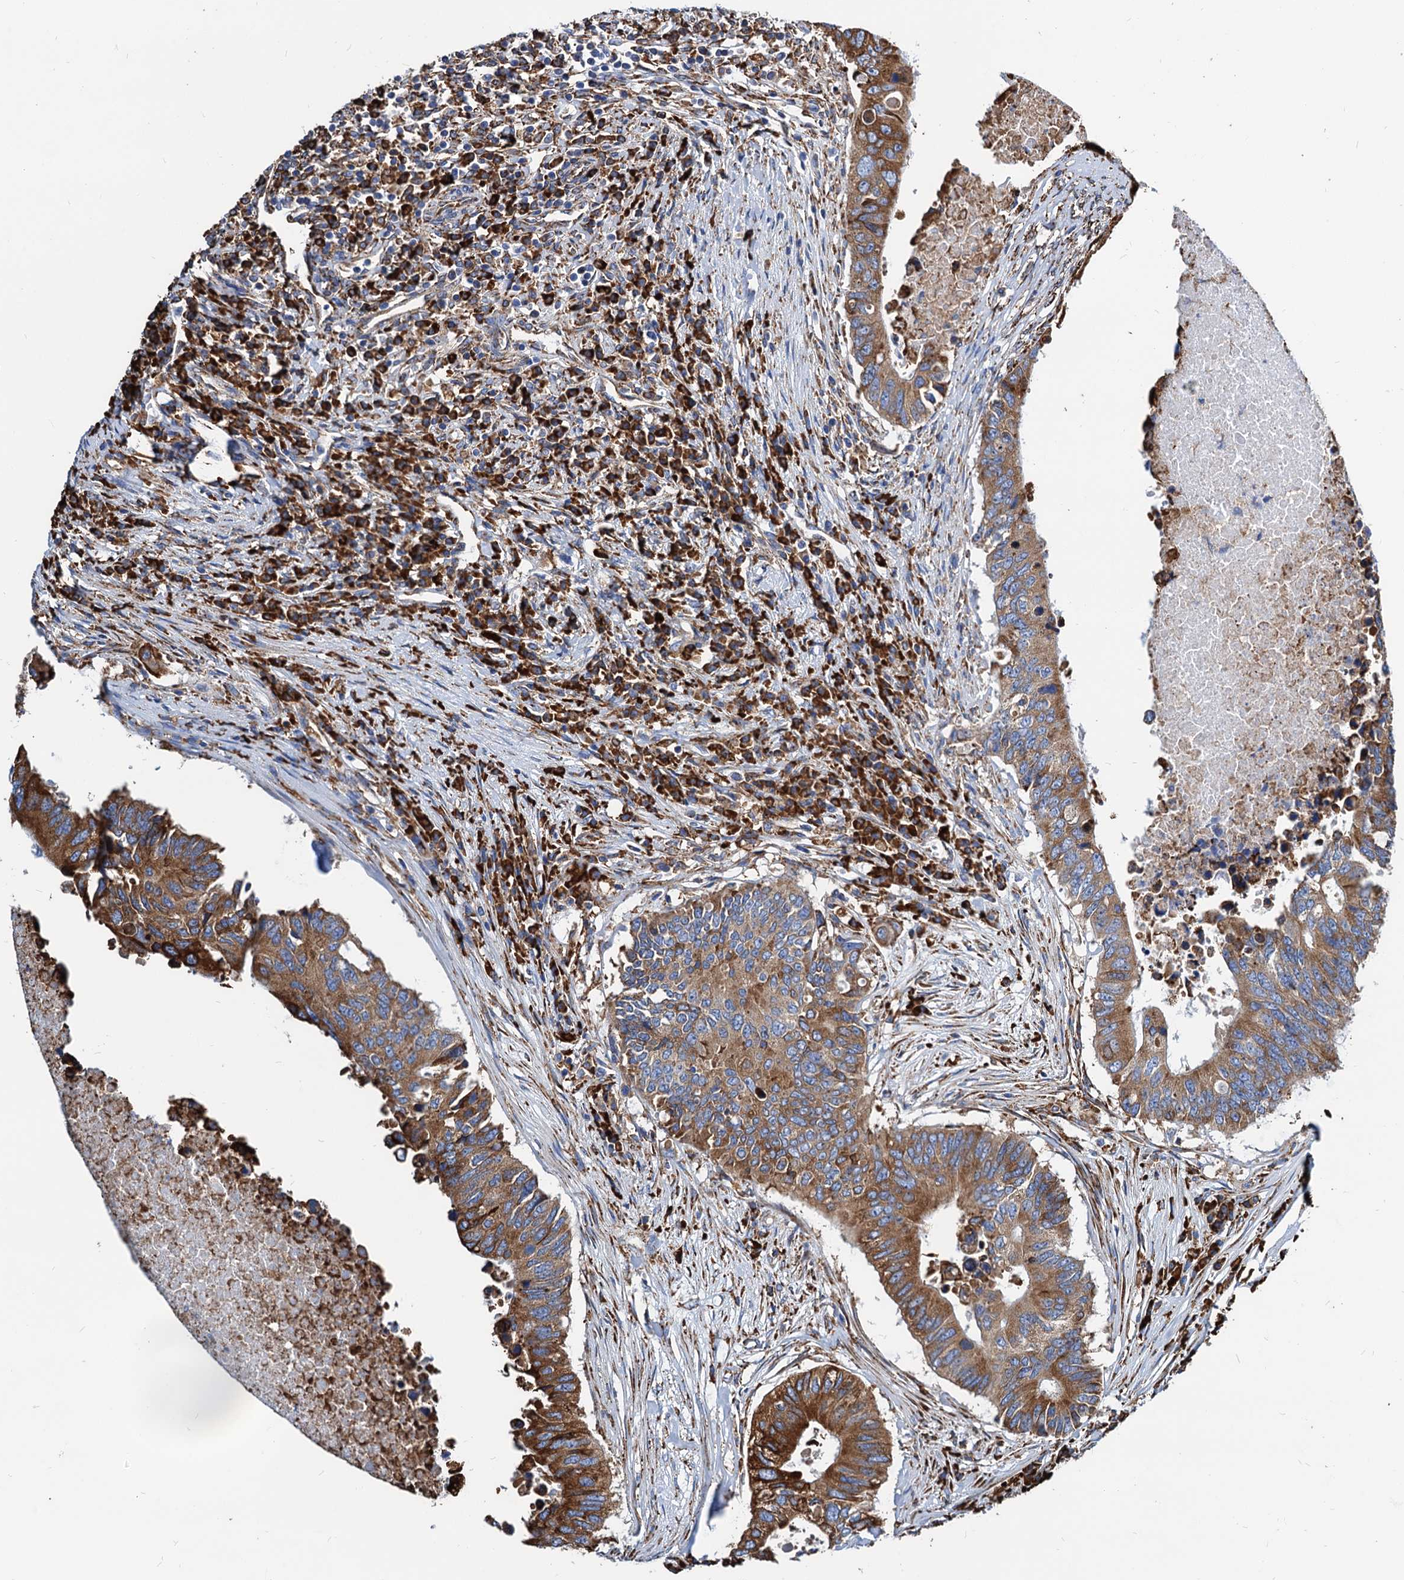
{"staining": {"intensity": "moderate", "quantity": ">75%", "location": "cytoplasmic/membranous"}, "tissue": "colorectal cancer", "cell_type": "Tumor cells", "image_type": "cancer", "snomed": [{"axis": "morphology", "description": "Adenocarcinoma, NOS"}, {"axis": "topography", "description": "Colon"}], "caption": "An IHC image of tumor tissue is shown. Protein staining in brown highlights moderate cytoplasmic/membranous positivity in colorectal cancer within tumor cells. (DAB IHC, brown staining for protein, blue staining for nuclei).", "gene": "HSPA5", "patient": {"sex": "male", "age": 71}}